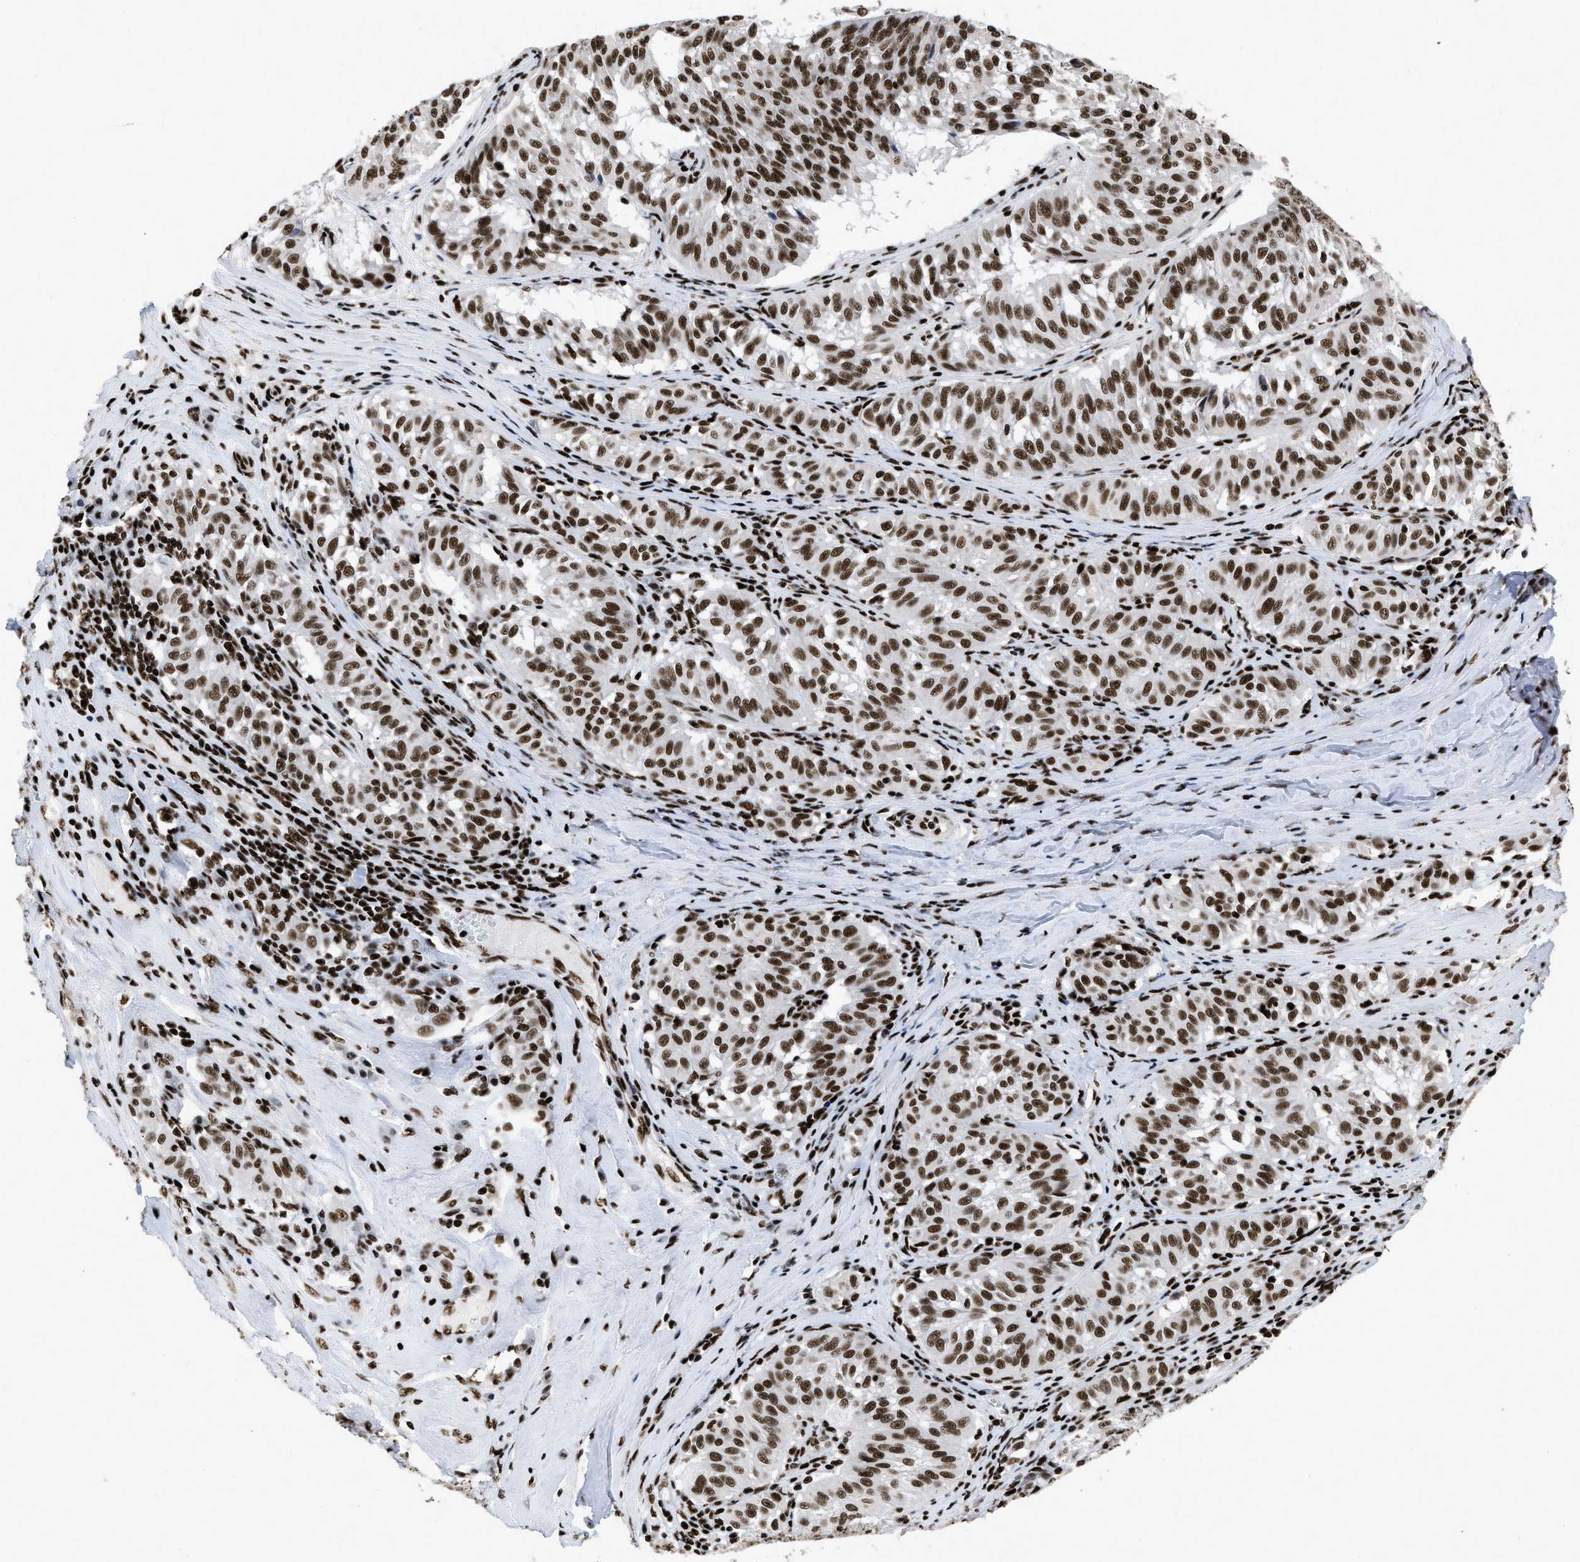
{"staining": {"intensity": "strong", "quantity": ">75%", "location": "nuclear"}, "tissue": "melanoma", "cell_type": "Tumor cells", "image_type": "cancer", "snomed": [{"axis": "morphology", "description": "Malignant melanoma, NOS"}, {"axis": "topography", "description": "Skin"}], "caption": "DAB immunohistochemical staining of human melanoma exhibits strong nuclear protein positivity in about >75% of tumor cells.", "gene": "CREB1", "patient": {"sex": "female", "age": 72}}